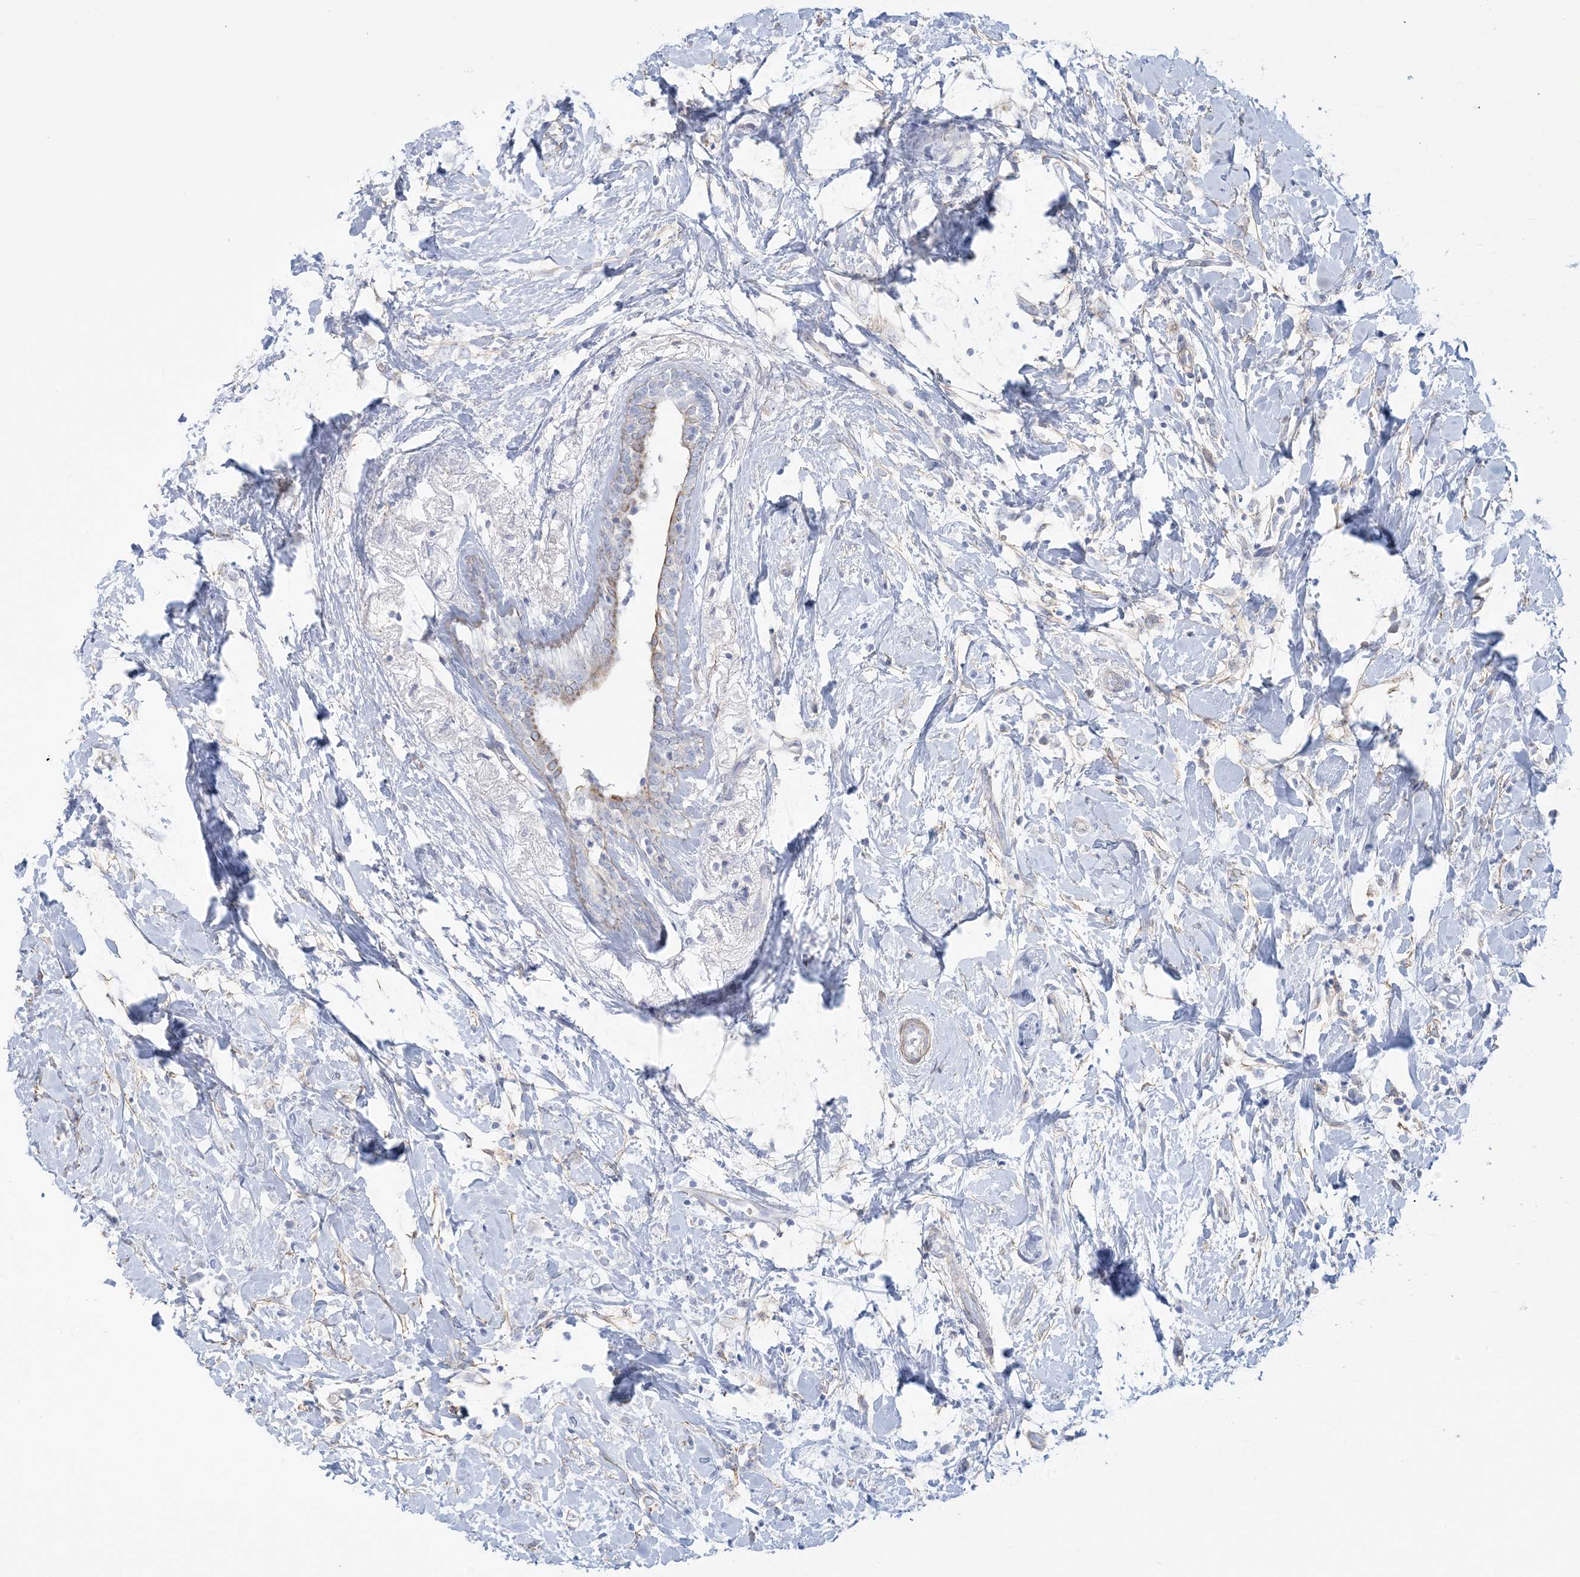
{"staining": {"intensity": "negative", "quantity": "none", "location": "none"}, "tissue": "breast cancer", "cell_type": "Tumor cells", "image_type": "cancer", "snomed": [{"axis": "morphology", "description": "Normal tissue, NOS"}, {"axis": "morphology", "description": "Lobular carcinoma"}, {"axis": "topography", "description": "Breast"}], "caption": "Tumor cells show no significant expression in breast lobular carcinoma.", "gene": "AGXT", "patient": {"sex": "female", "age": 47}}